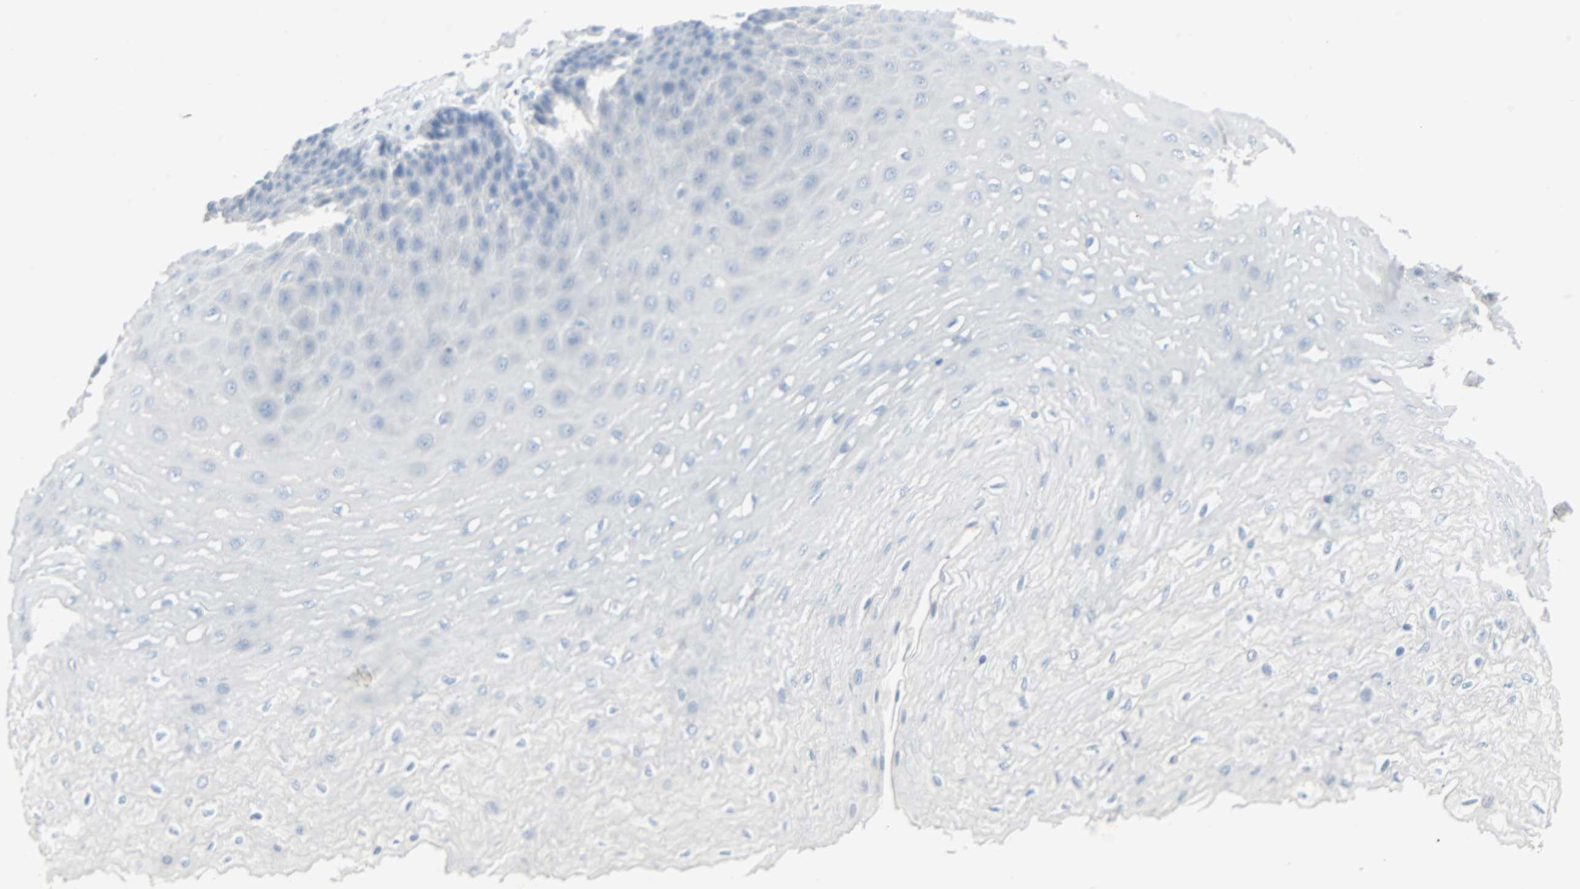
{"staining": {"intensity": "negative", "quantity": "none", "location": "none"}, "tissue": "esophagus", "cell_type": "Squamous epithelial cells", "image_type": "normal", "snomed": [{"axis": "morphology", "description": "Normal tissue, NOS"}, {"axis": "topography", "description": "Esophagus"}], "caption": "Squamous epithelial cells are negative for protein expression in normal human esophagus. (DAB (3,3'-diaminobenzidine) IHC with hematoxylin counter stain).", "gene": "STX1A", "patient": {"sex": "female", "age": 72}}